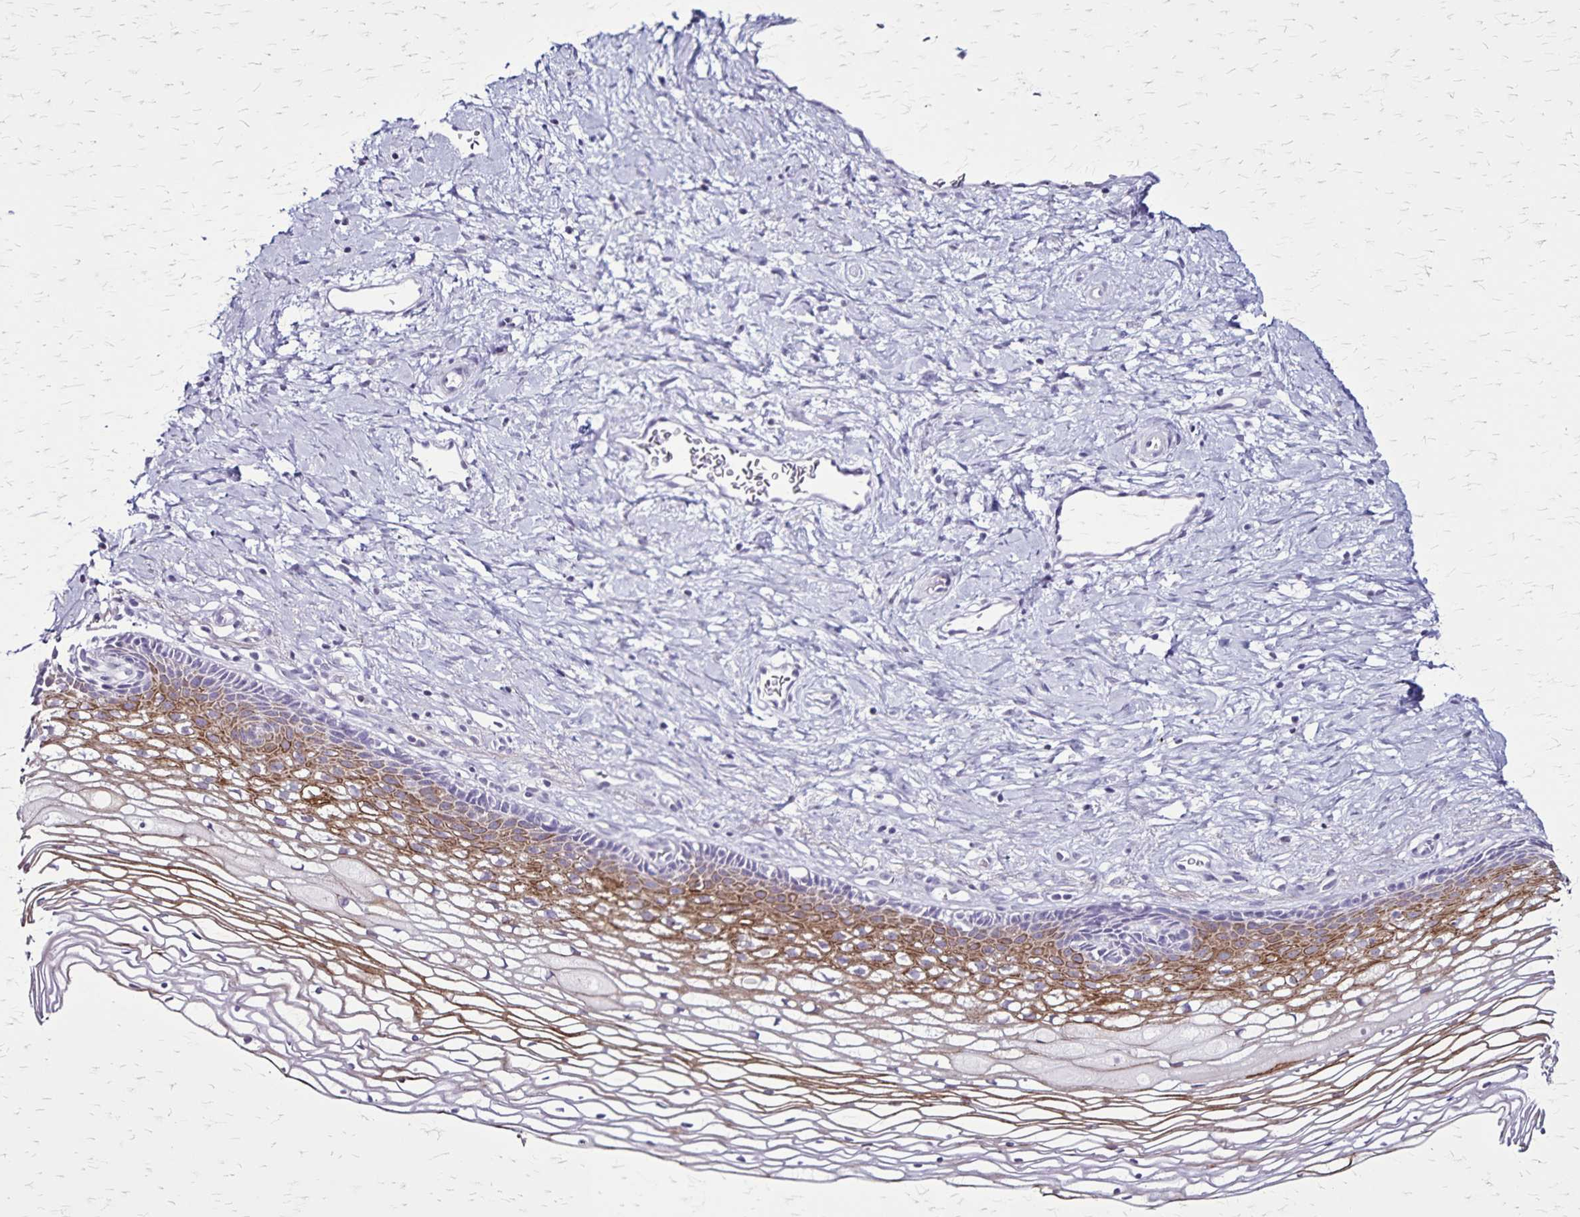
{"staining": {"intensity": "negative", "quantity": "none", "location": "none"}, "tissue": "cervix", "cell_type": "Glandular cells", "image_type": "normal", "snomed": [{"axis": "morphology", "description": "Normal tissue, NOS"}, {"axis": "topography", "description": "Cervix"}], "caption": "Immunohistochemistry micrograph of benign cervix stained for a protein (brown), which shows no expression in glandular cells. The staining was performed using DAB (3,3'-diaminobenzidine) to visualize the protein expression in brown, while the nuclei were stained in blue with hematoxylin (Magnification: 20x).", "gene": "KRT2", "patient": {"sex": "female", "age": 34}}